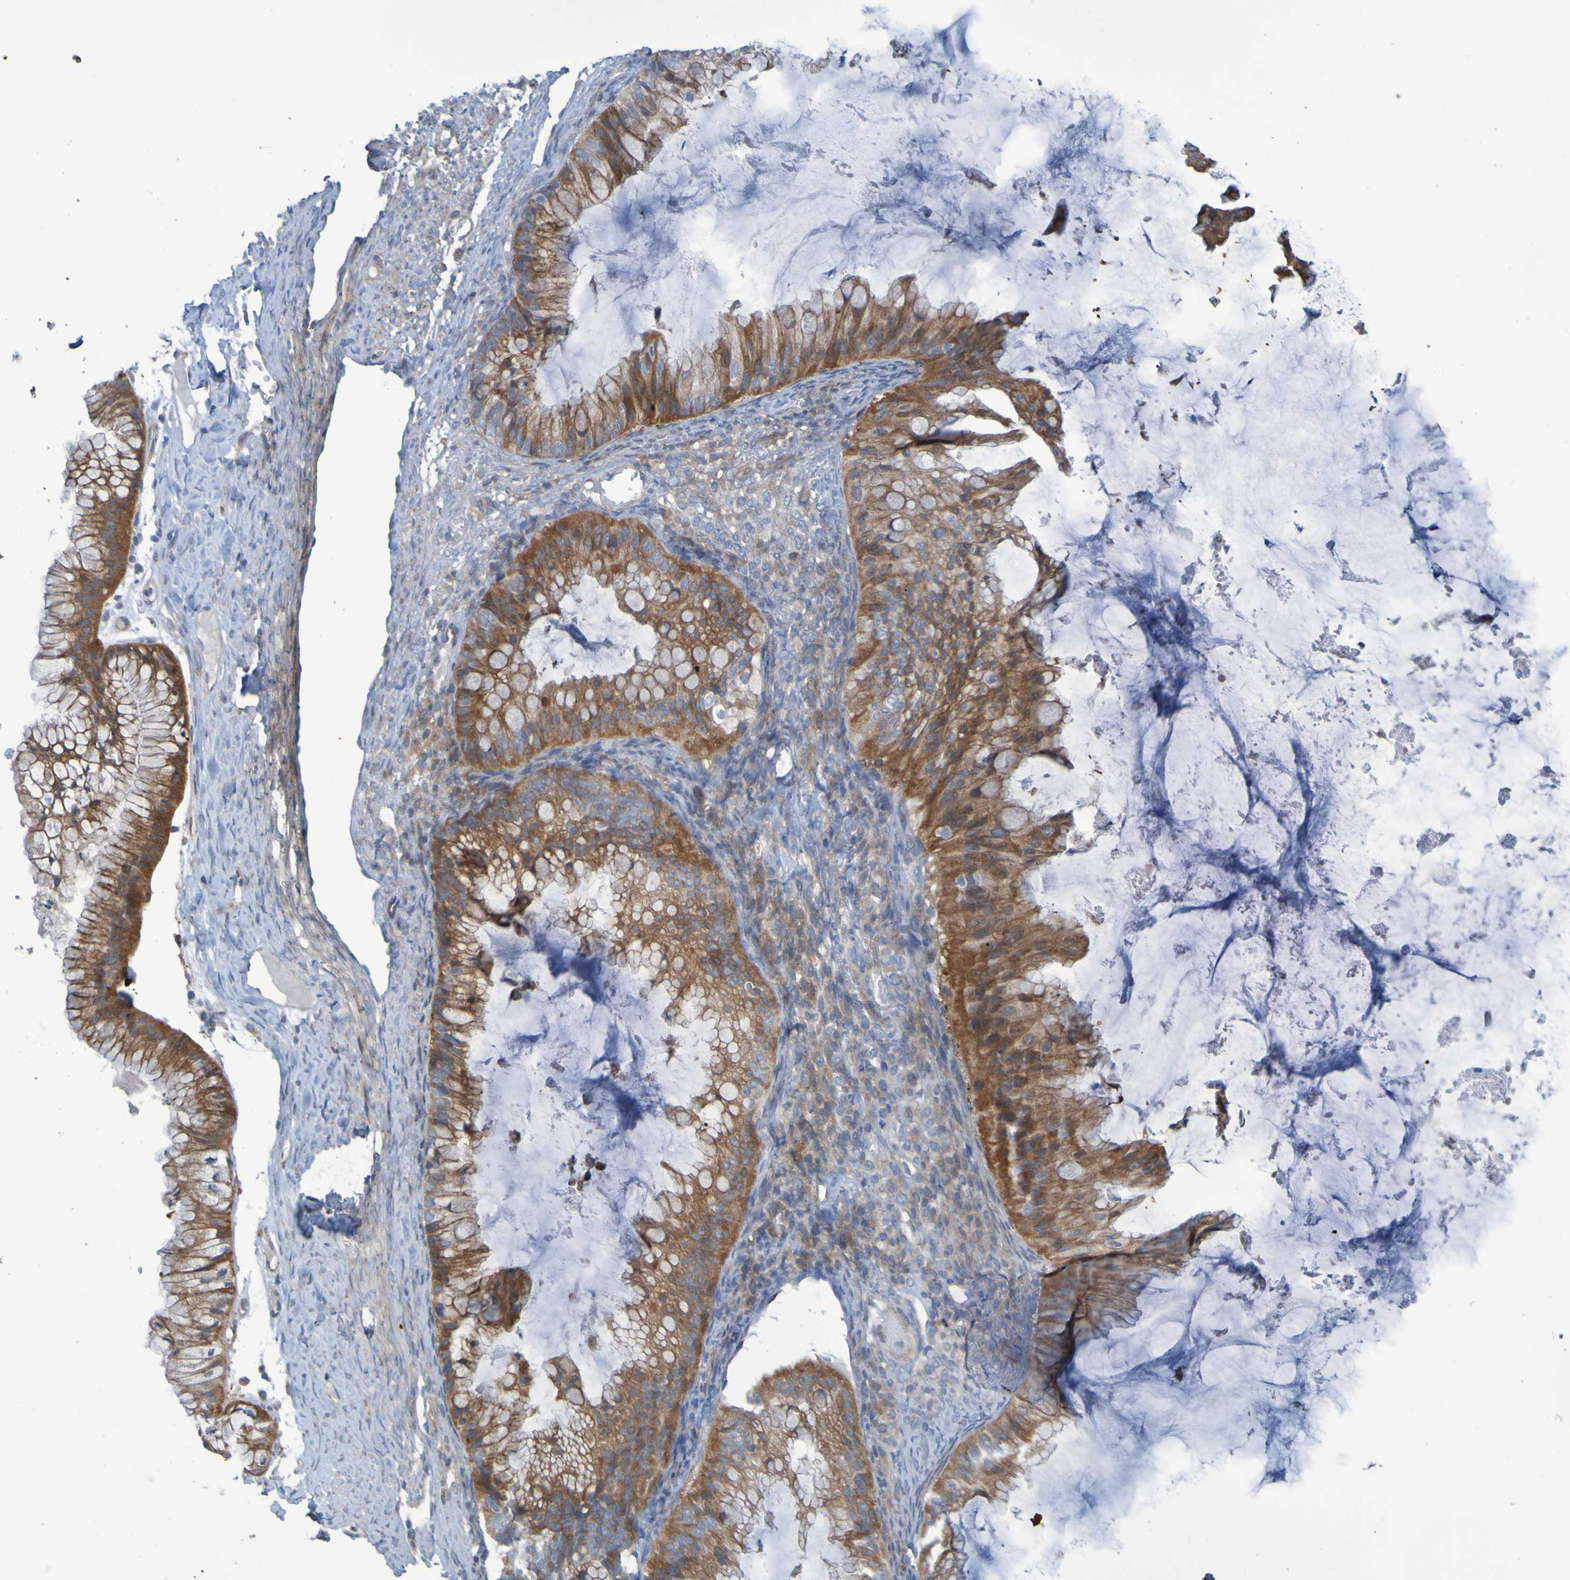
{"staining": {"intensity": "moderate", "quantity": ">75%", "location": "cytoplasmic/membranous"}, "tissue": "ovarian cancer", "cell_type": "Tumor cells", "image_type": "cancer", "snomed": [{"axis": "morphology", "description": "Cystadenocarcinoma, mucinous, NOS"}, {"axis": "topography", "description": "Ovary"}], "caption": "Mucinous cystadenocarcinoma (ovarian) stained for a protein (brown) shows moderate cytoplasmic/membranous positive expression in about >75% of tumor cells.", "gene": "NPRL3", "patient": {"sex": "female", "age": 61}}